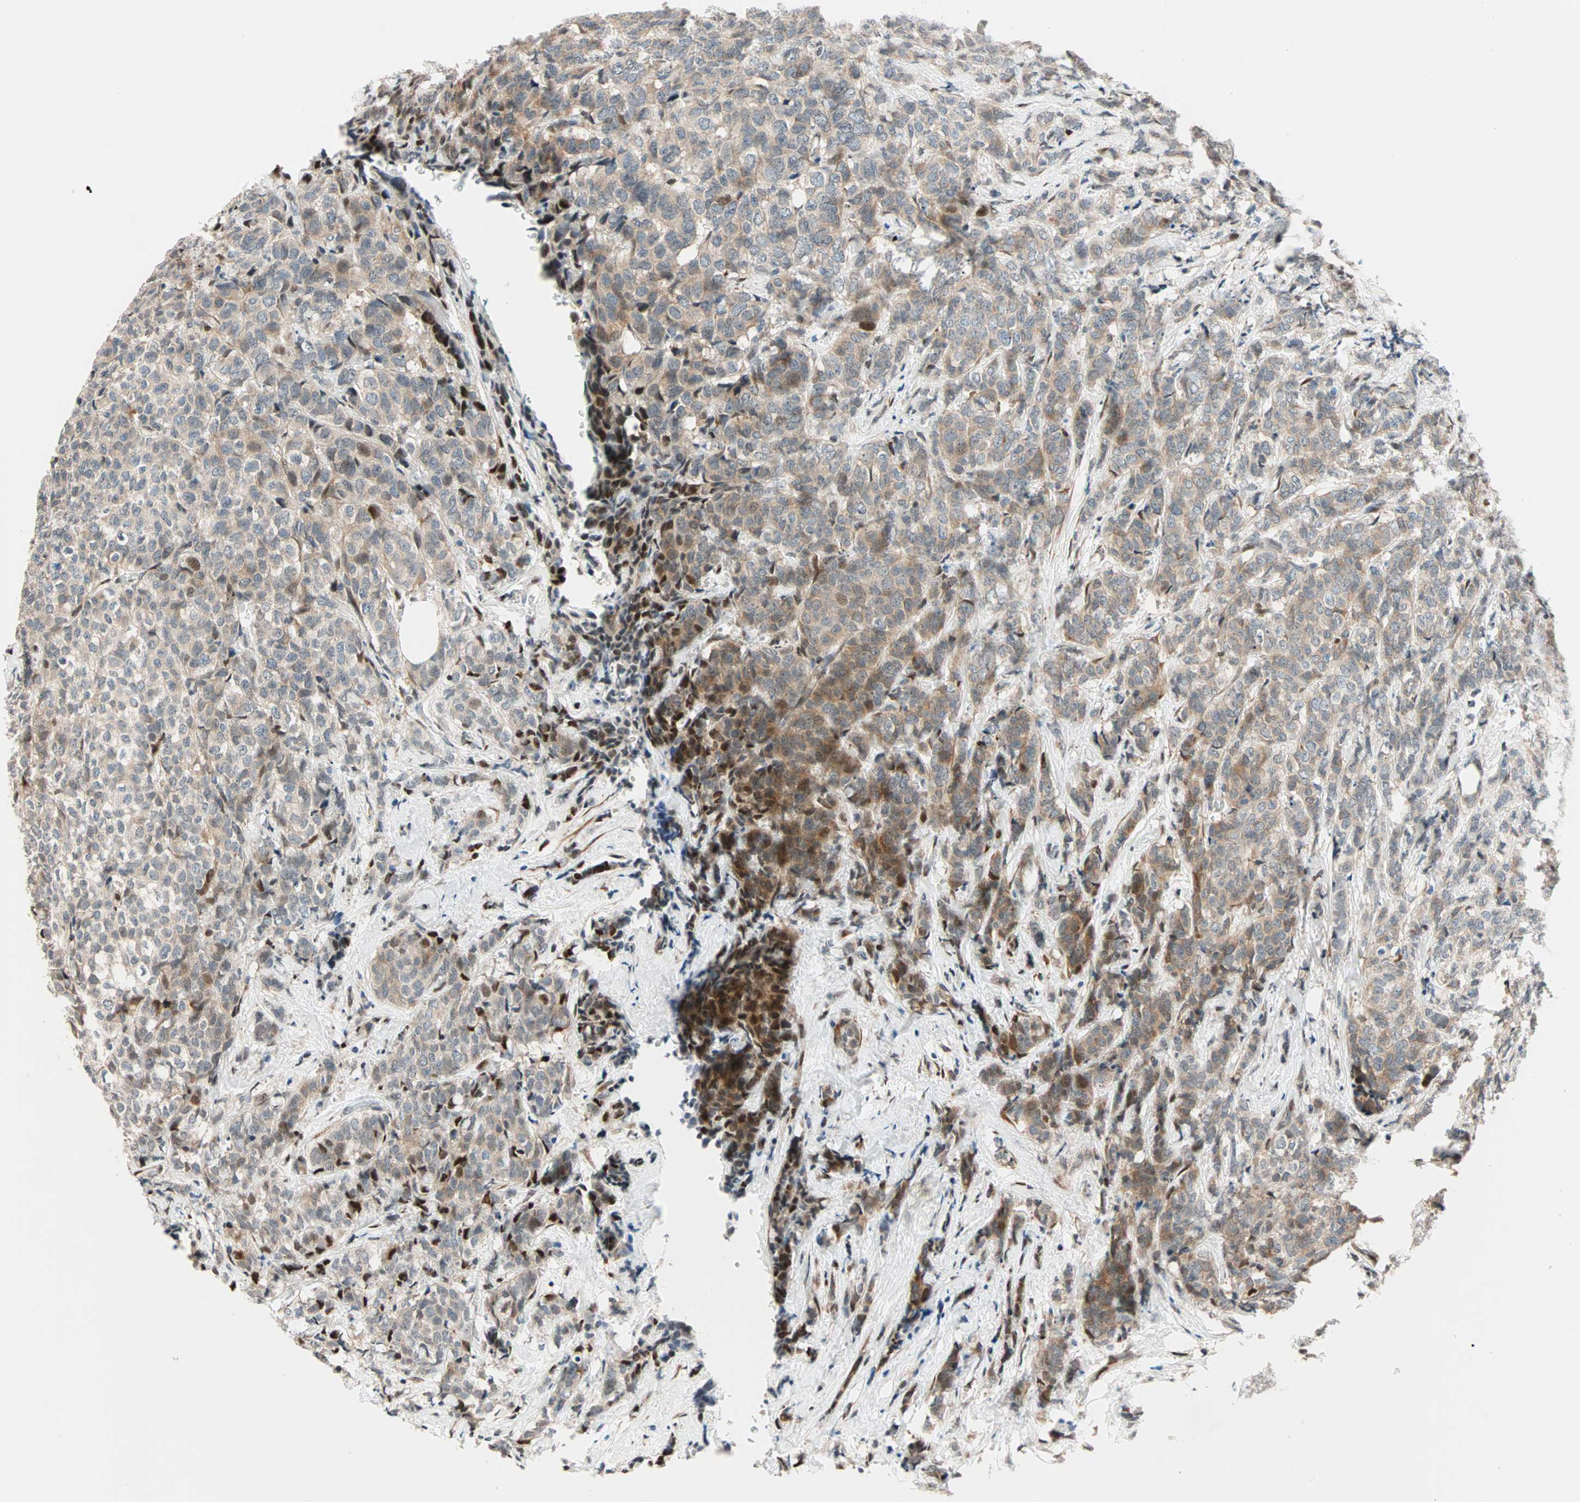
{"staining": {"intensity": "moderate", "quantity": ">75%", "location": "cytoplasmic/membranous,nuclear"}, "tissue": "breast cancer", "cell_type": "Tumor cells", "image_type": "cancer", "snomed": [{"axis": "morphology", "description": "Lobular carcinoma"}, {"axis": "topography", "description": "Breast"}], "caption": "IHC (DAB) staining of breast lobular carcinoma demonstrates moderate cytoplasmic/membranous and nuclear protein staining in approximately >75% of tumor cells. Using DAB (3,3'-diaminobenzidine) (brown) and hematoxylin (blue) stains, captured at high magnification using brightfield microscopy.", "gene": "HECW1", "patient": {"sex": "female", "age": 60}}